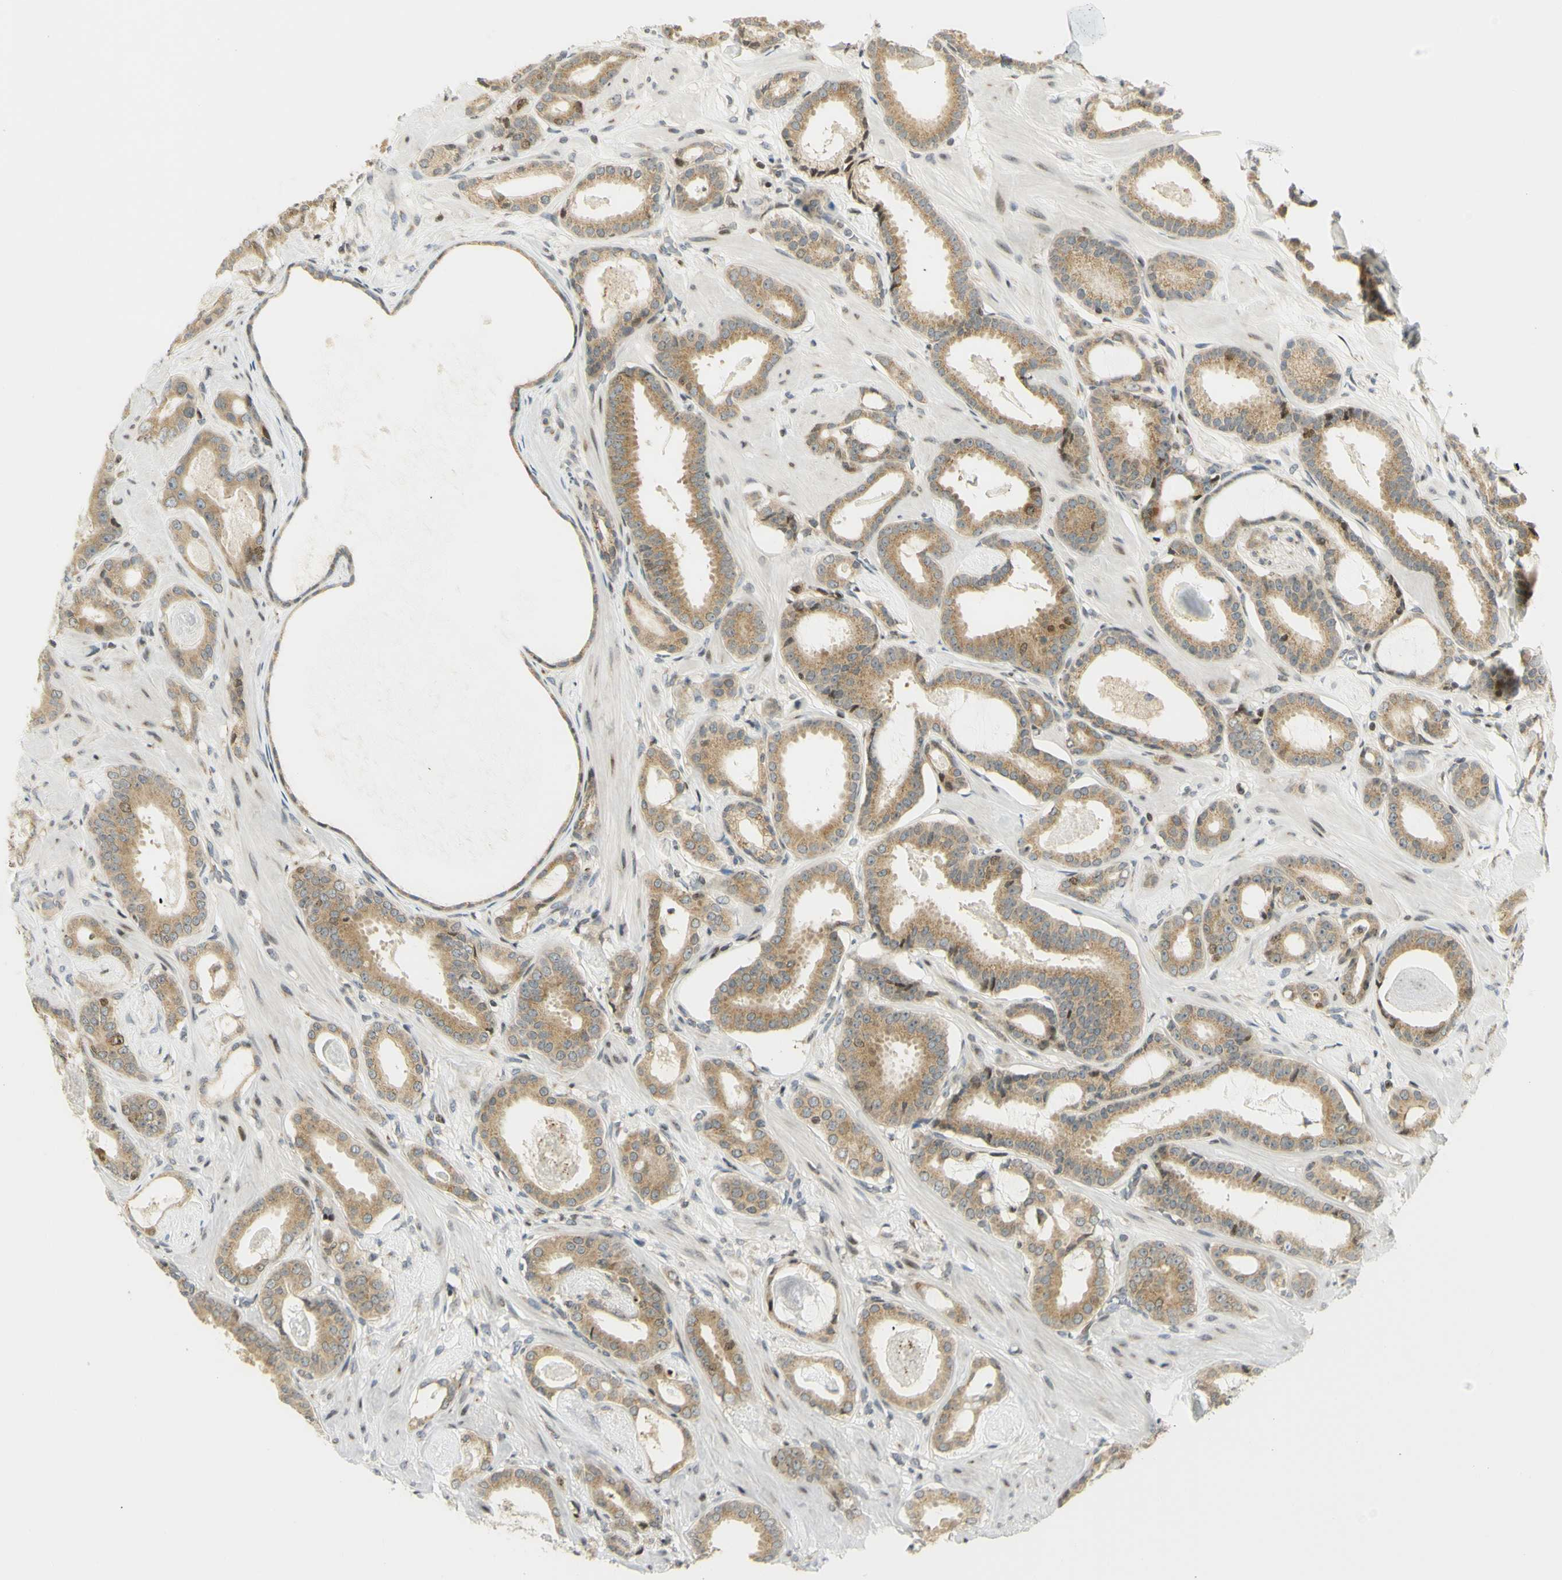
{"staining": {"intensity": "moderate", "quantity": ">75%", "location": "cytoplasmic/membranous,nuclear"}, "tissue": "prostate cancer", "cell_type": "Tumor cells", "image_type": "cancer", "snomed": [{"axis": "morphology", "description": "Adenocarcinoma, Low grade"}, {"axis": "topography", "description": "Prostate"}], "caption": "Human prostate cancer stained with a protein marker shows moderate staining in tumor cells.", "gene": "KIF11", "patient": {"sex": "male", "age": 53}}